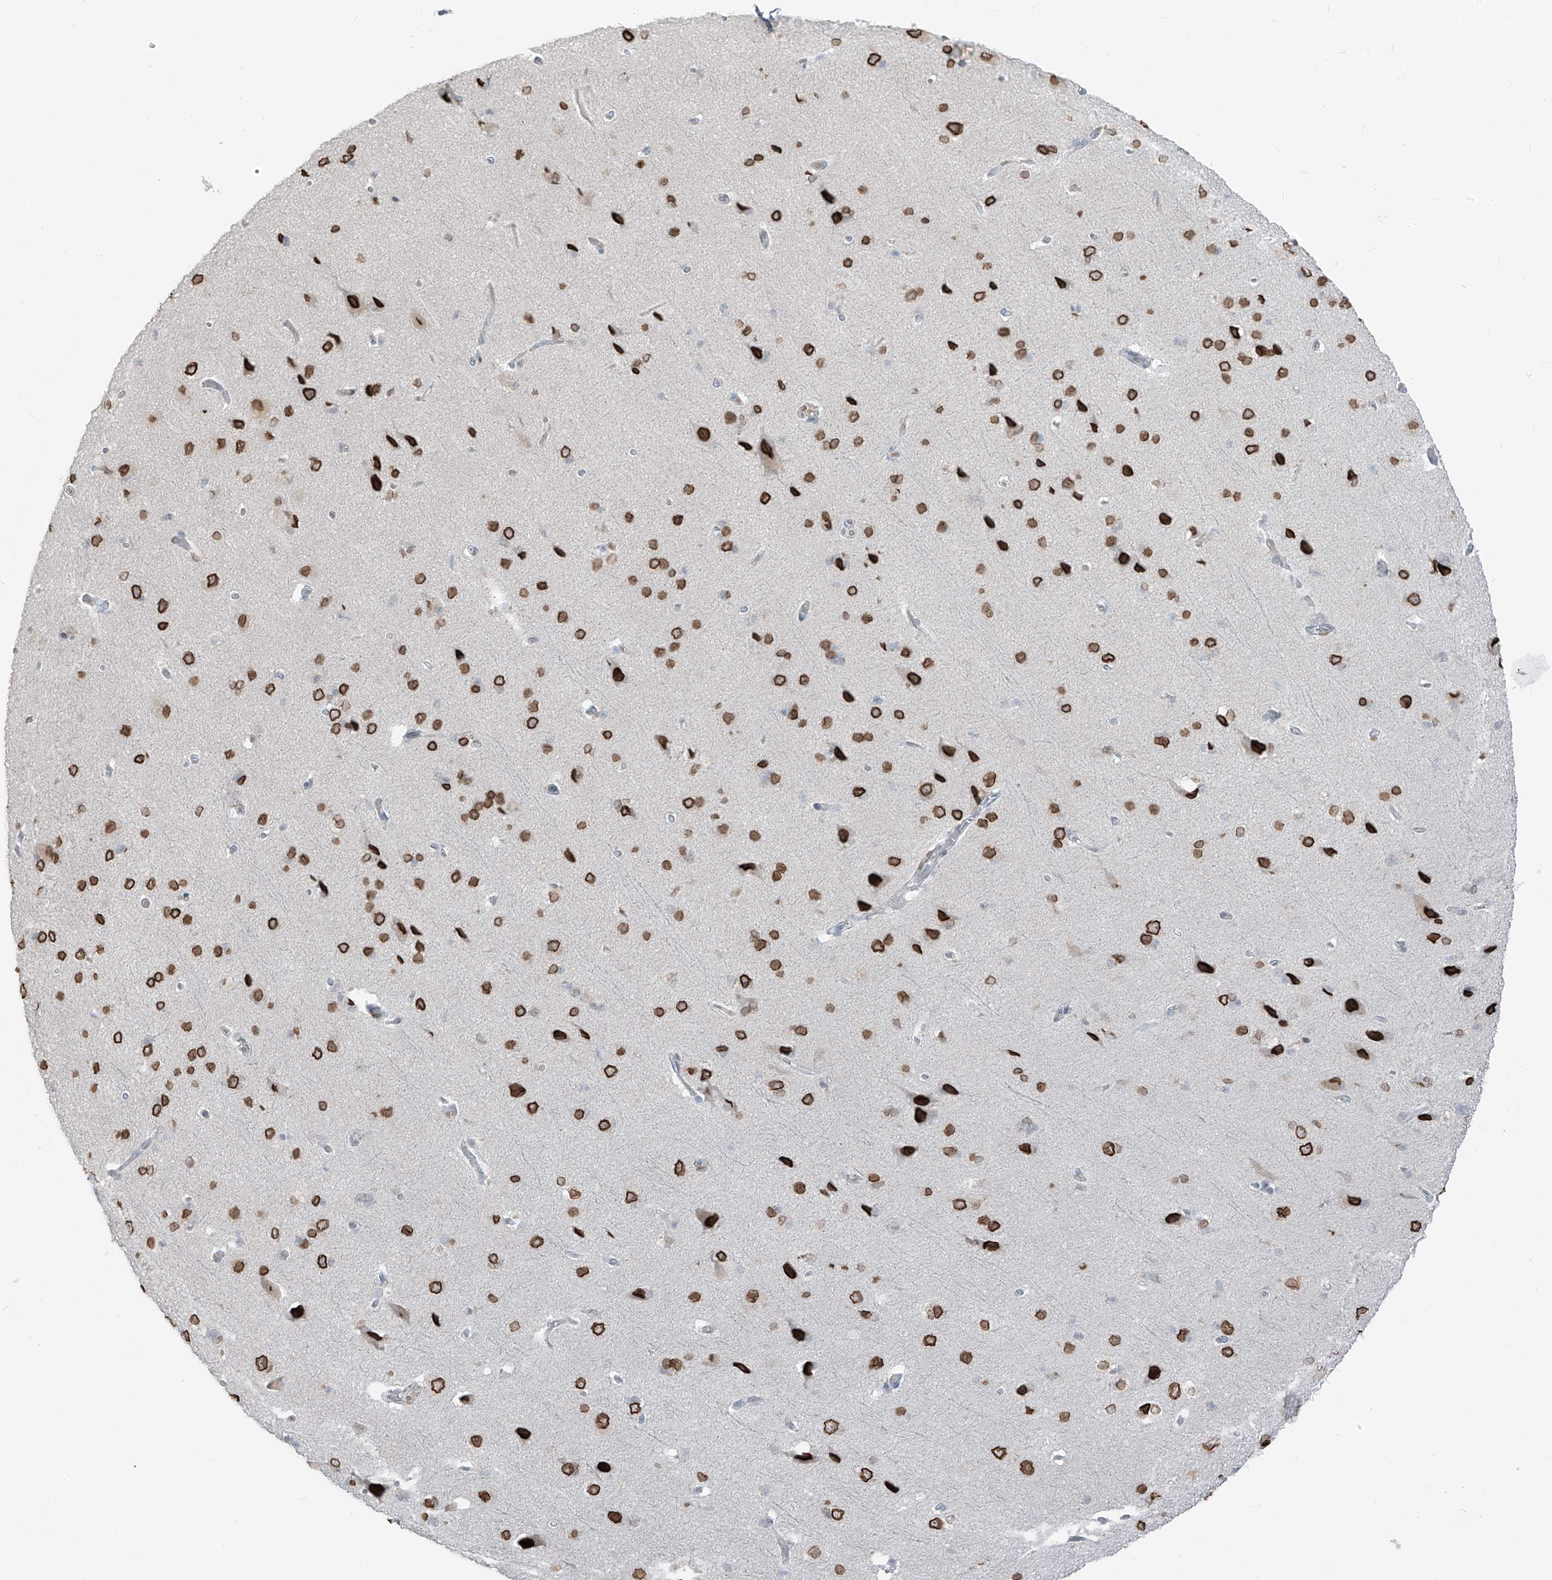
{"staining": {"intensity": "negative", "quantity": "none", "location": "none"}, "tissue": "cerebral cortex", "cell_type": "Endothelial cells", "image_type": "normal", "snomed": [{"axis": "morphology", "description": "Normal tissue, NOS"}, {"axis": "topography", "description": "Cerebral cortex"}], "caption": "Micrograph shows no protein expression in endothelial cells of benign cerebral cortex. Nuclei are stained in blue.", "gene": "PRDM6", "patient": {"sex": "male", "age": 62}}